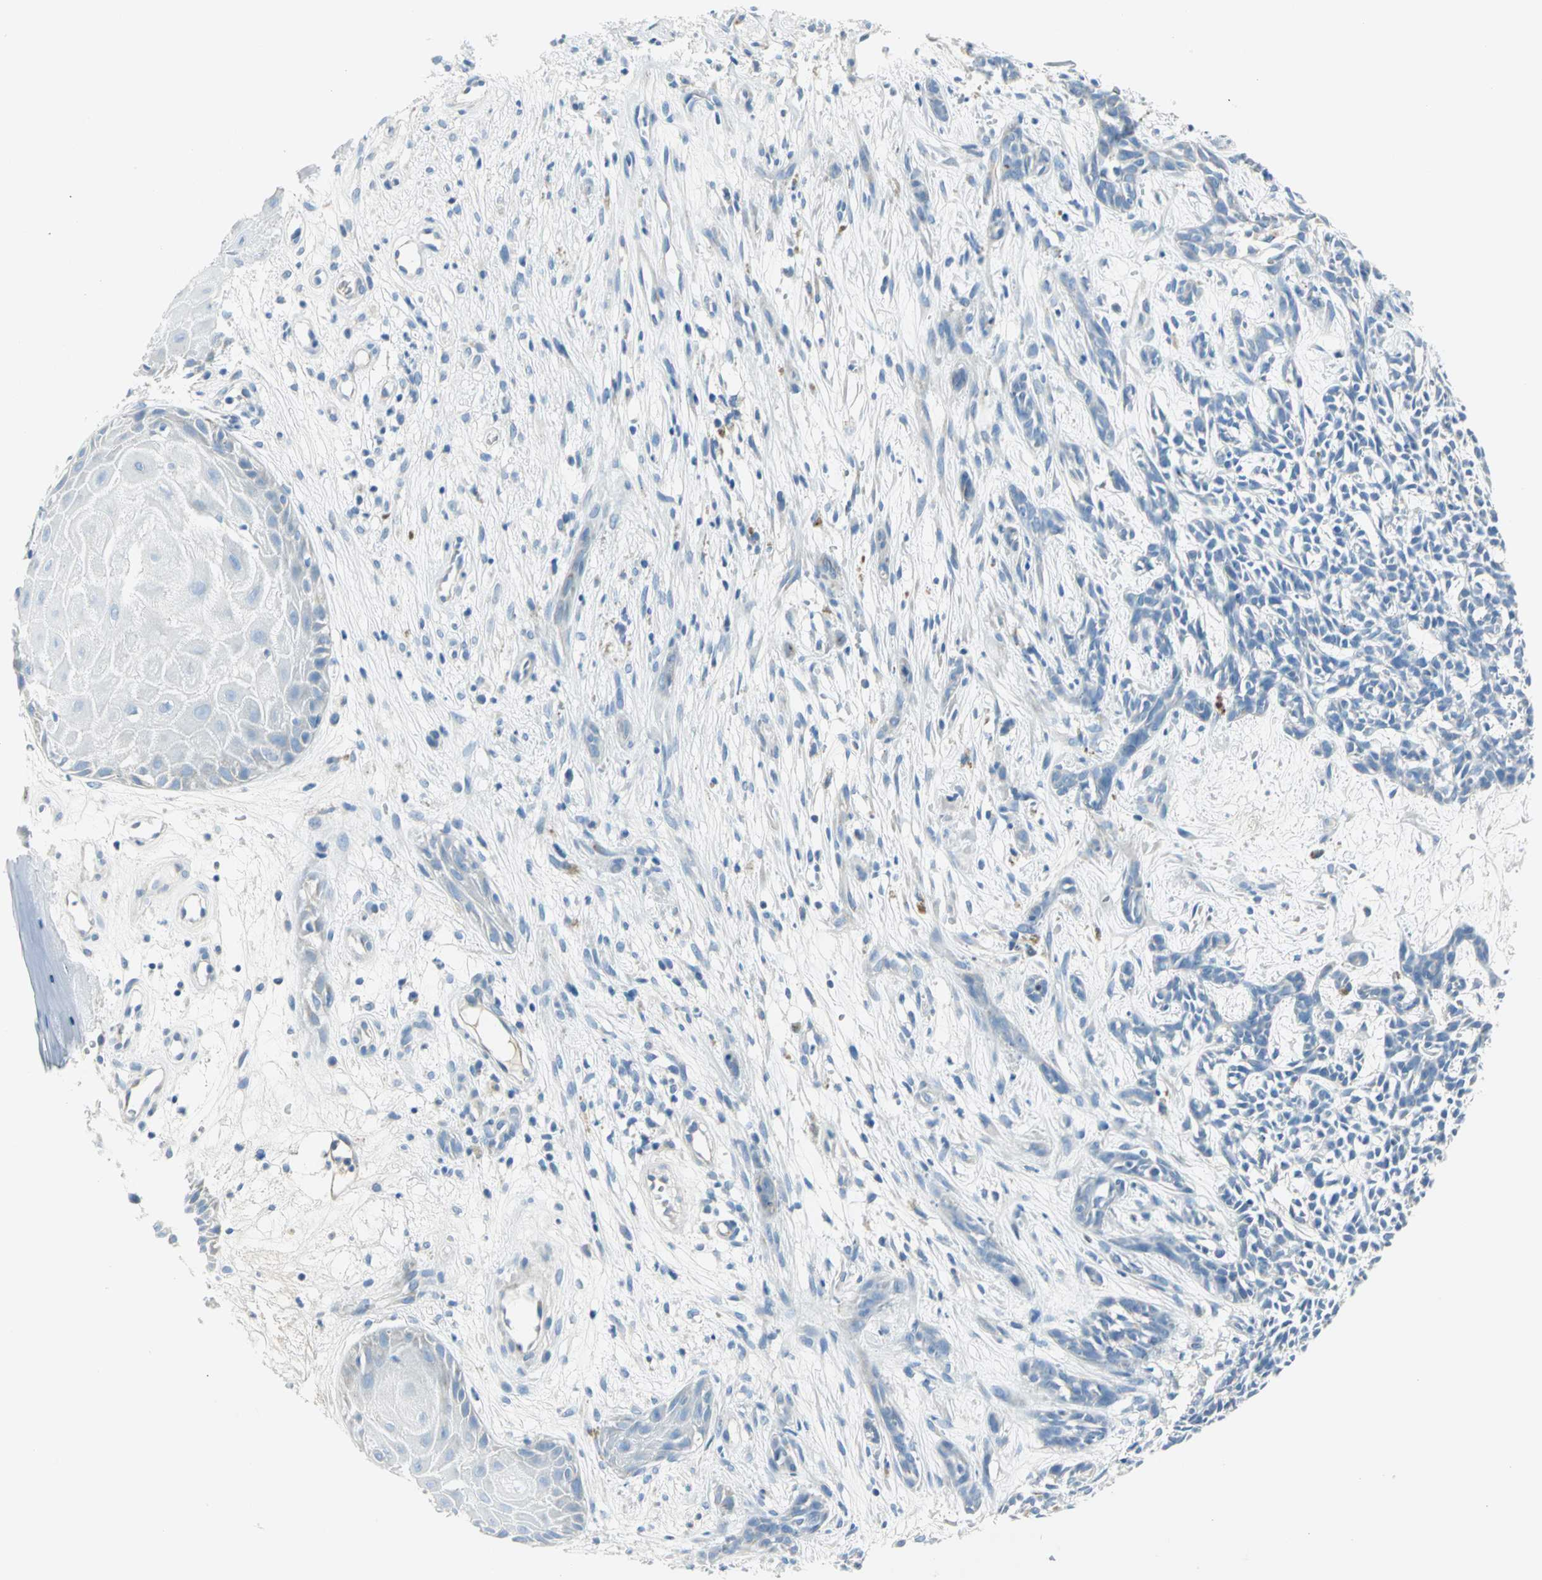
{"staining": {"intensity": "negative", "quantity": "none", "location": "none"}, "tissue": "skin cancer", "cell_type": "Tumor cells", "image_type": "cancer", "snomed": [{"axis": "morphology", "description": "Basal cell carcinoma"}, {"axis": "topography", "description": "Skin"}], "caption": "This is an IHC histopathology image of human basal cell carcinoma (skin). There is no positivity in tumor cells.", "gene": "ALOX15", "patient": {"sex": "female", "age": 84}}